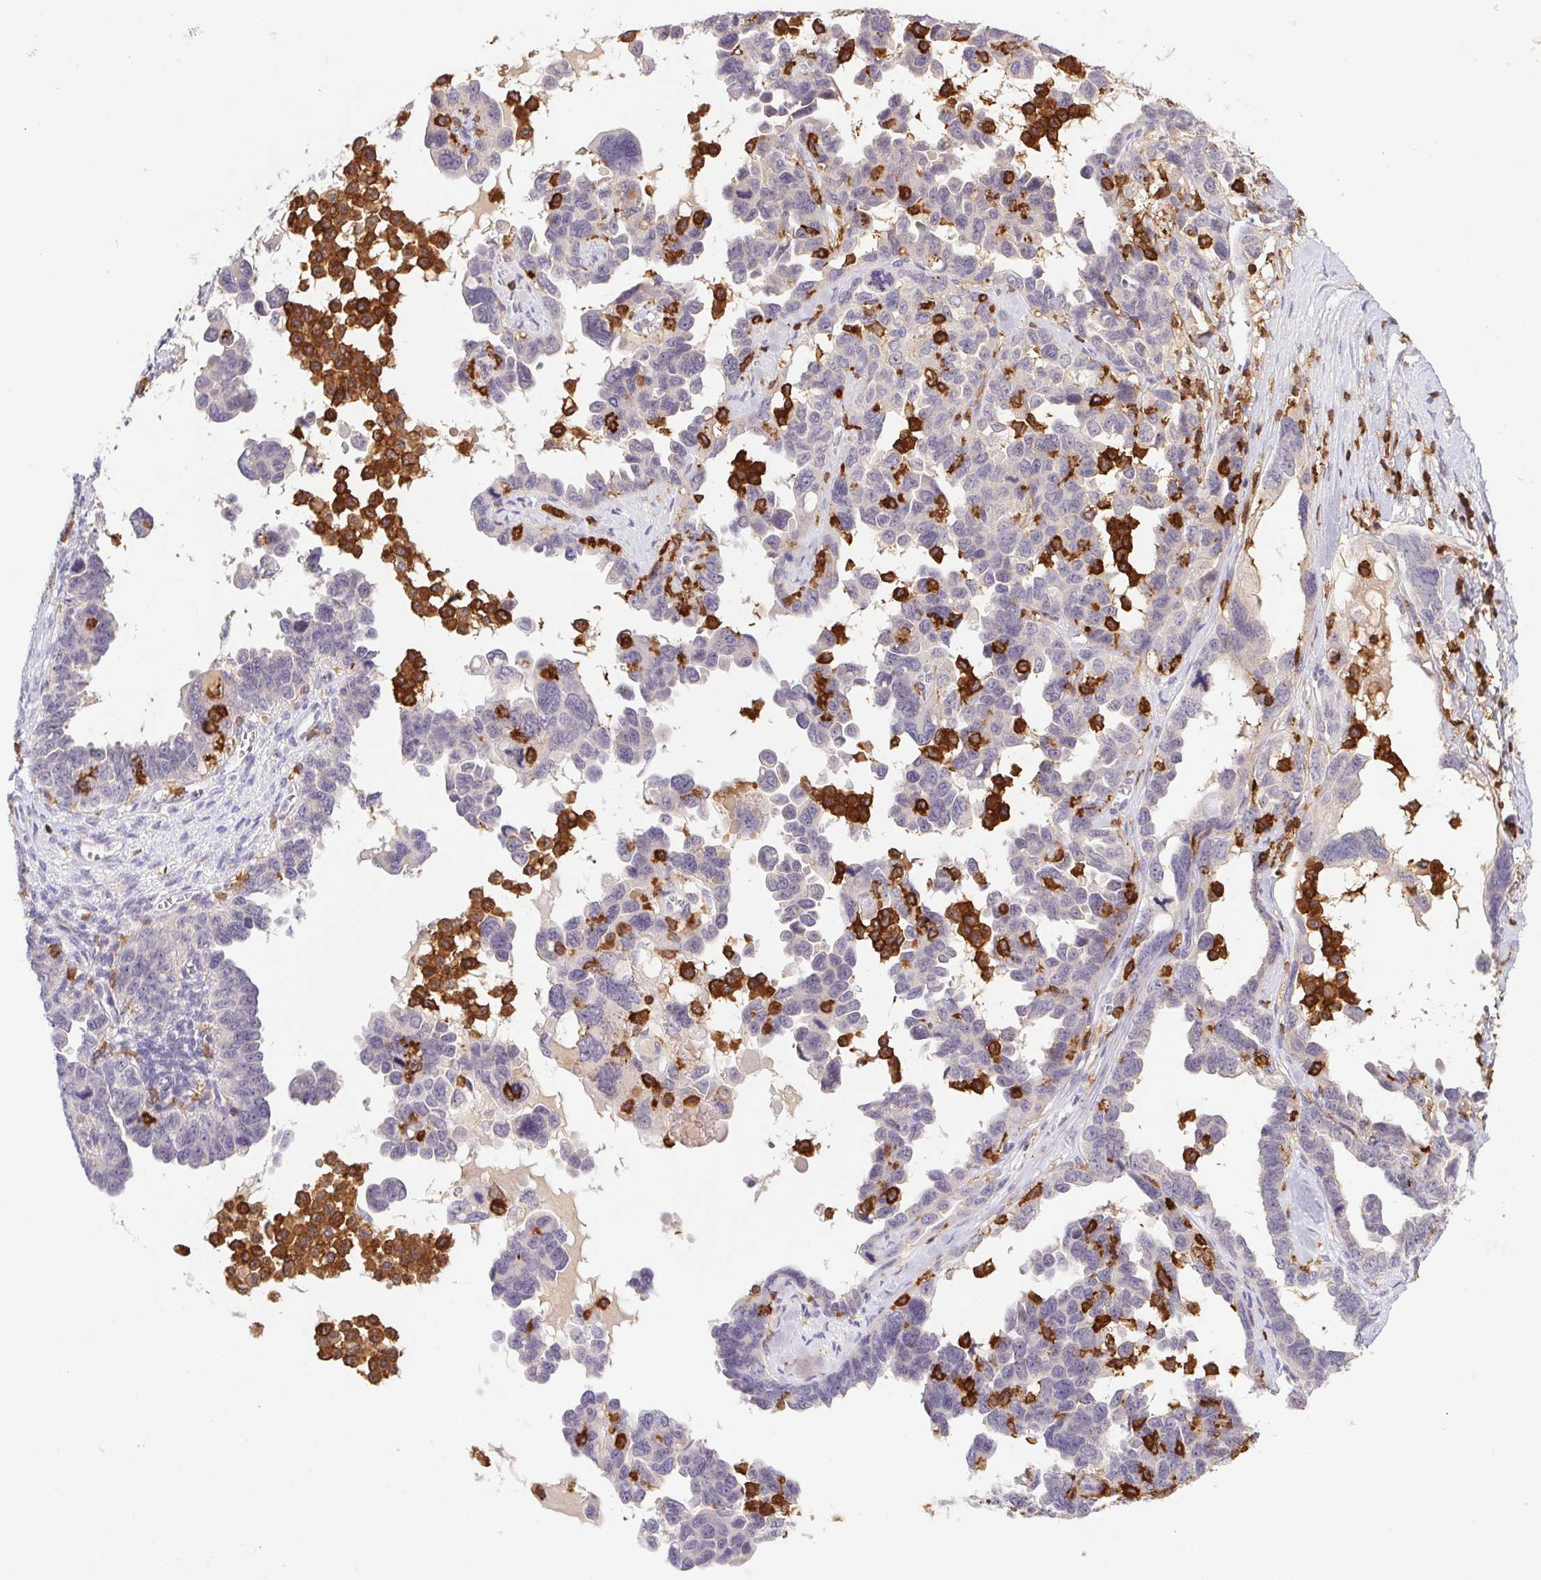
{"staining": {"intensity": "negative", "quantity": "none", "location": "none"}, "tissue": "ovarian cancer", "cell_type": "Tumor cells", "image_type": "cancer", "snomed": [{"axis": "morphology", "description": "Cystadenocarcinoma, serous, NOS"}, {"axis": "topography", "description": "Ovary"}], "caption": "A high-resolution photomicrograph shows IHC staining of ovarian cancer, which exhibits no significant staining in tumor cells. (Brightfield microscopy of DAB immunohistochemistry (IHC) at high magnification).", "gene": "APBB1IP", "patient": {"sex": "female", "age": 69}}